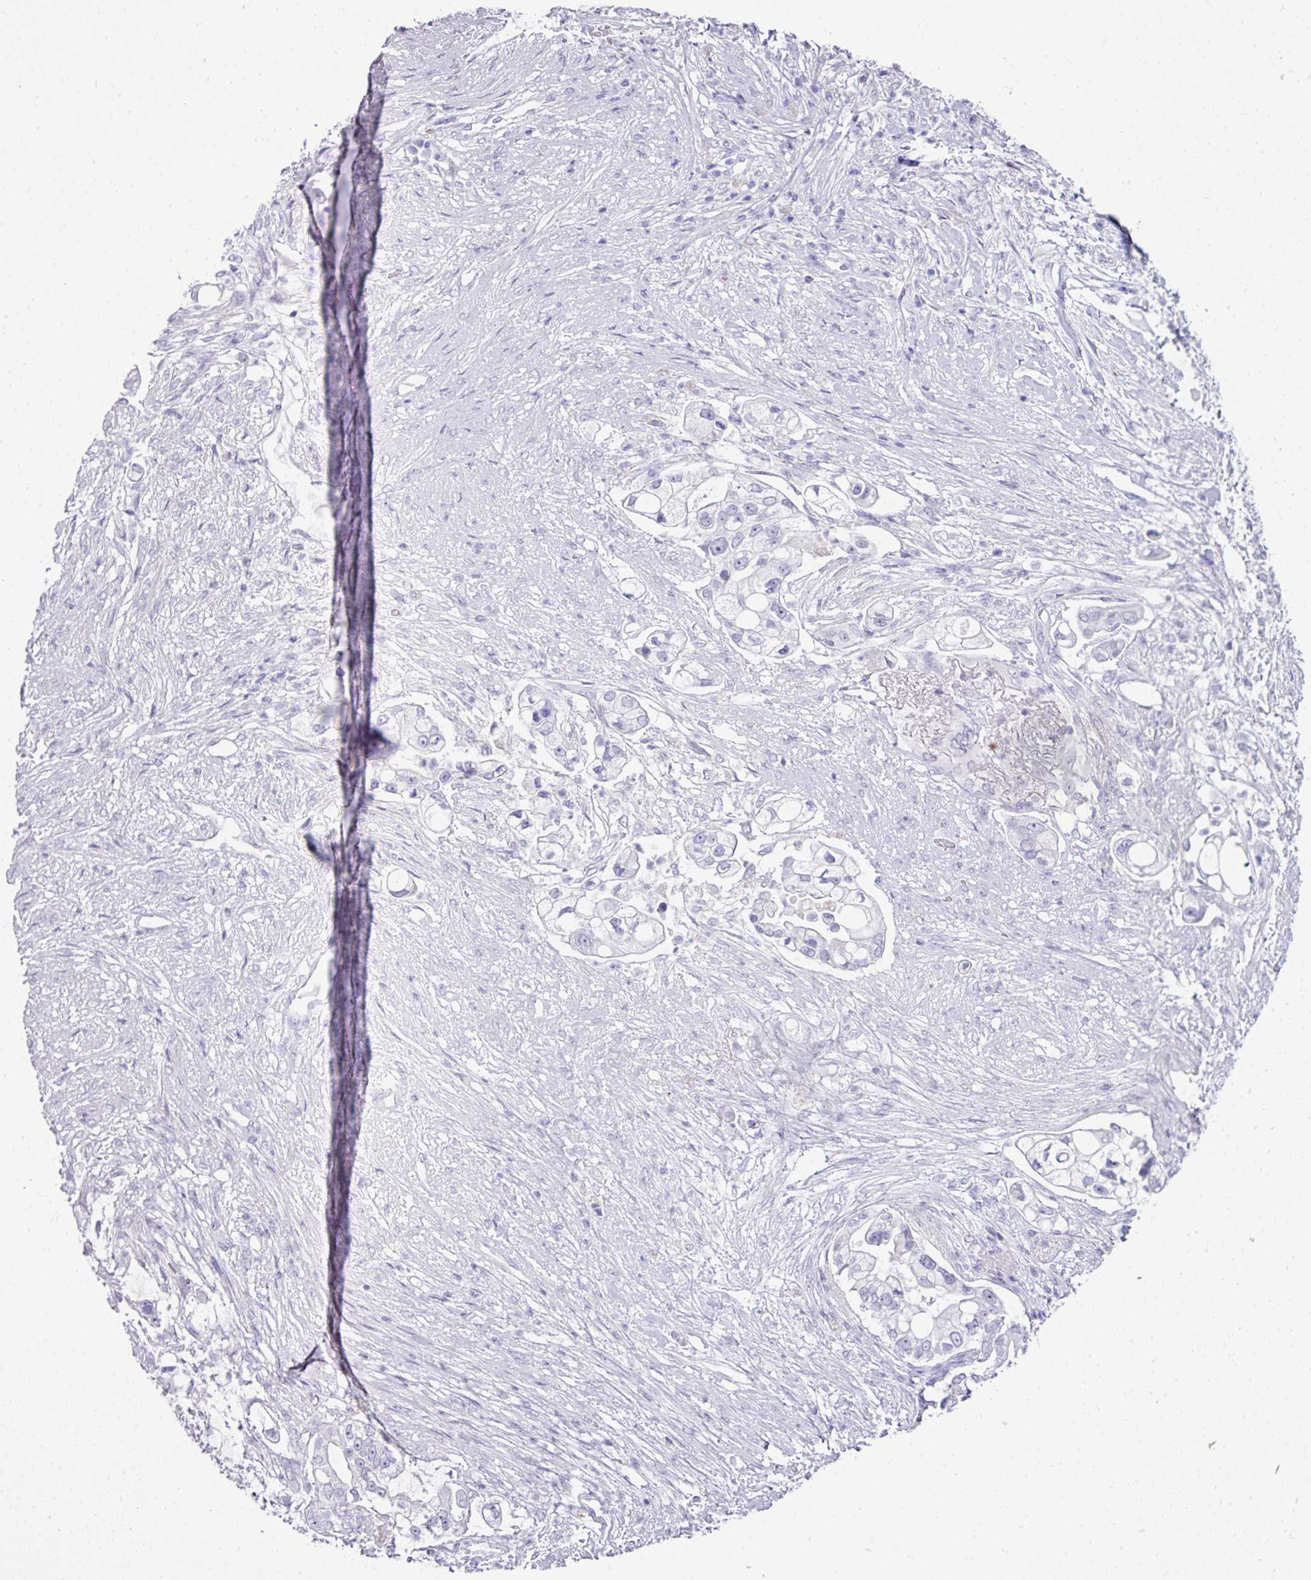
{"staining": {"intensity": "negative", "quantity": "none", "location": "none"}, "tissue": "pancreatic cancer", "cell_type": "Tumor cells", "image_type": "cancer", "snomed": [{"axis": "morphology", "description": "Adenocarcinoma, NOS"}, {"axis": "topography", "description": "Pancreas"}], "caption": "Human pancreatic adenocarcinoma stained for a protein using IHC reveals no staining in tumor cells.", "gene": "BCL11A", "patient": {"sex": "female", "age": 69}}